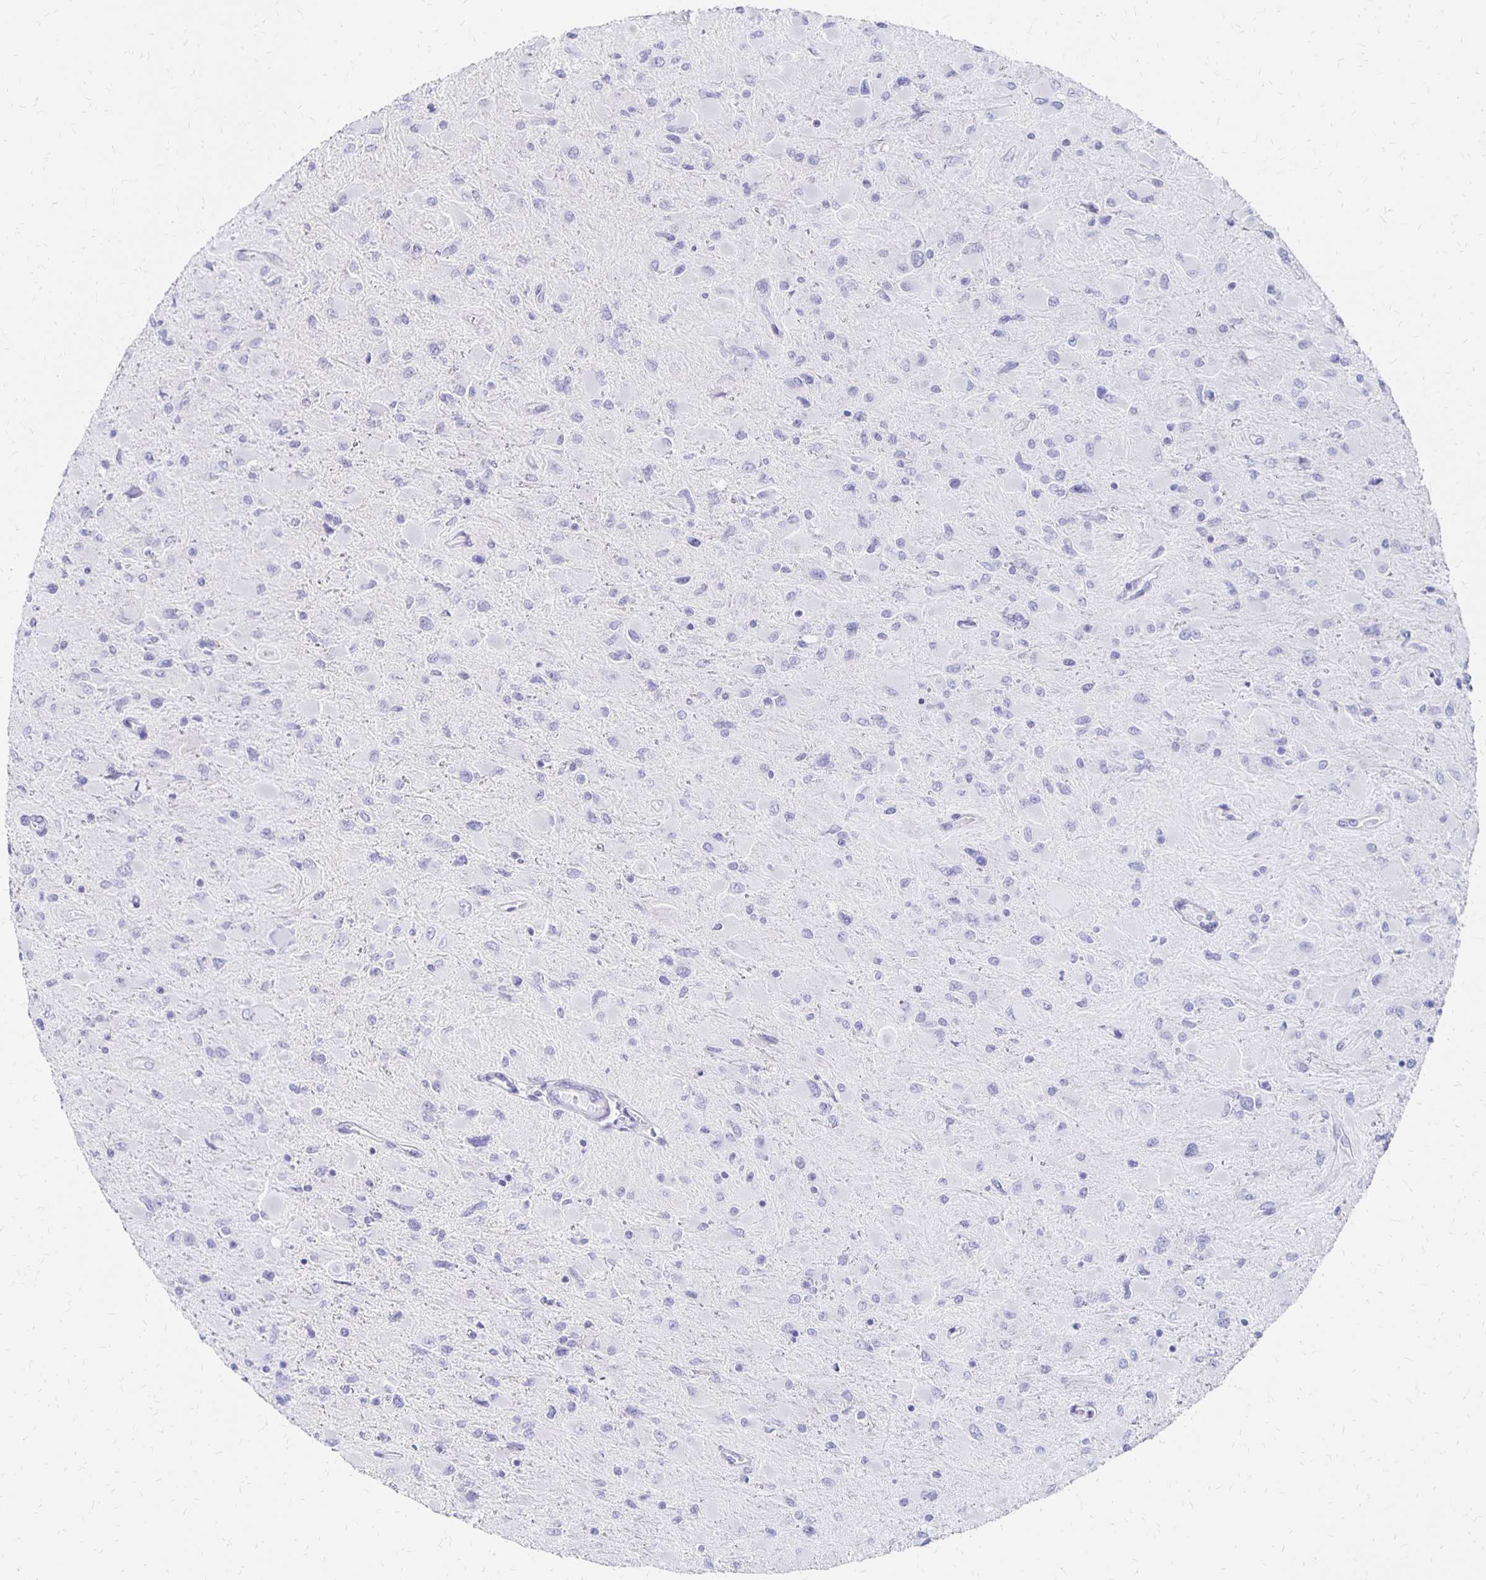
{"staining": {"intensity": "negative", "quantity": "none", "location": "none"}, "tissue": "glioma", "cell_type": "Tumor cells", "image_type": "cancer", "snomed": [{"axis": "morphology", "description": "Glioma, malignant, High grade"}, {"axis": "topography", "description": "Cerebral cortex"}], "caption": "Immunohistochemical staining of glioma exhibits no significant expression in tumor cells.", "gene": "SYT2", "patient": {"sex": "female", "age": 36}}